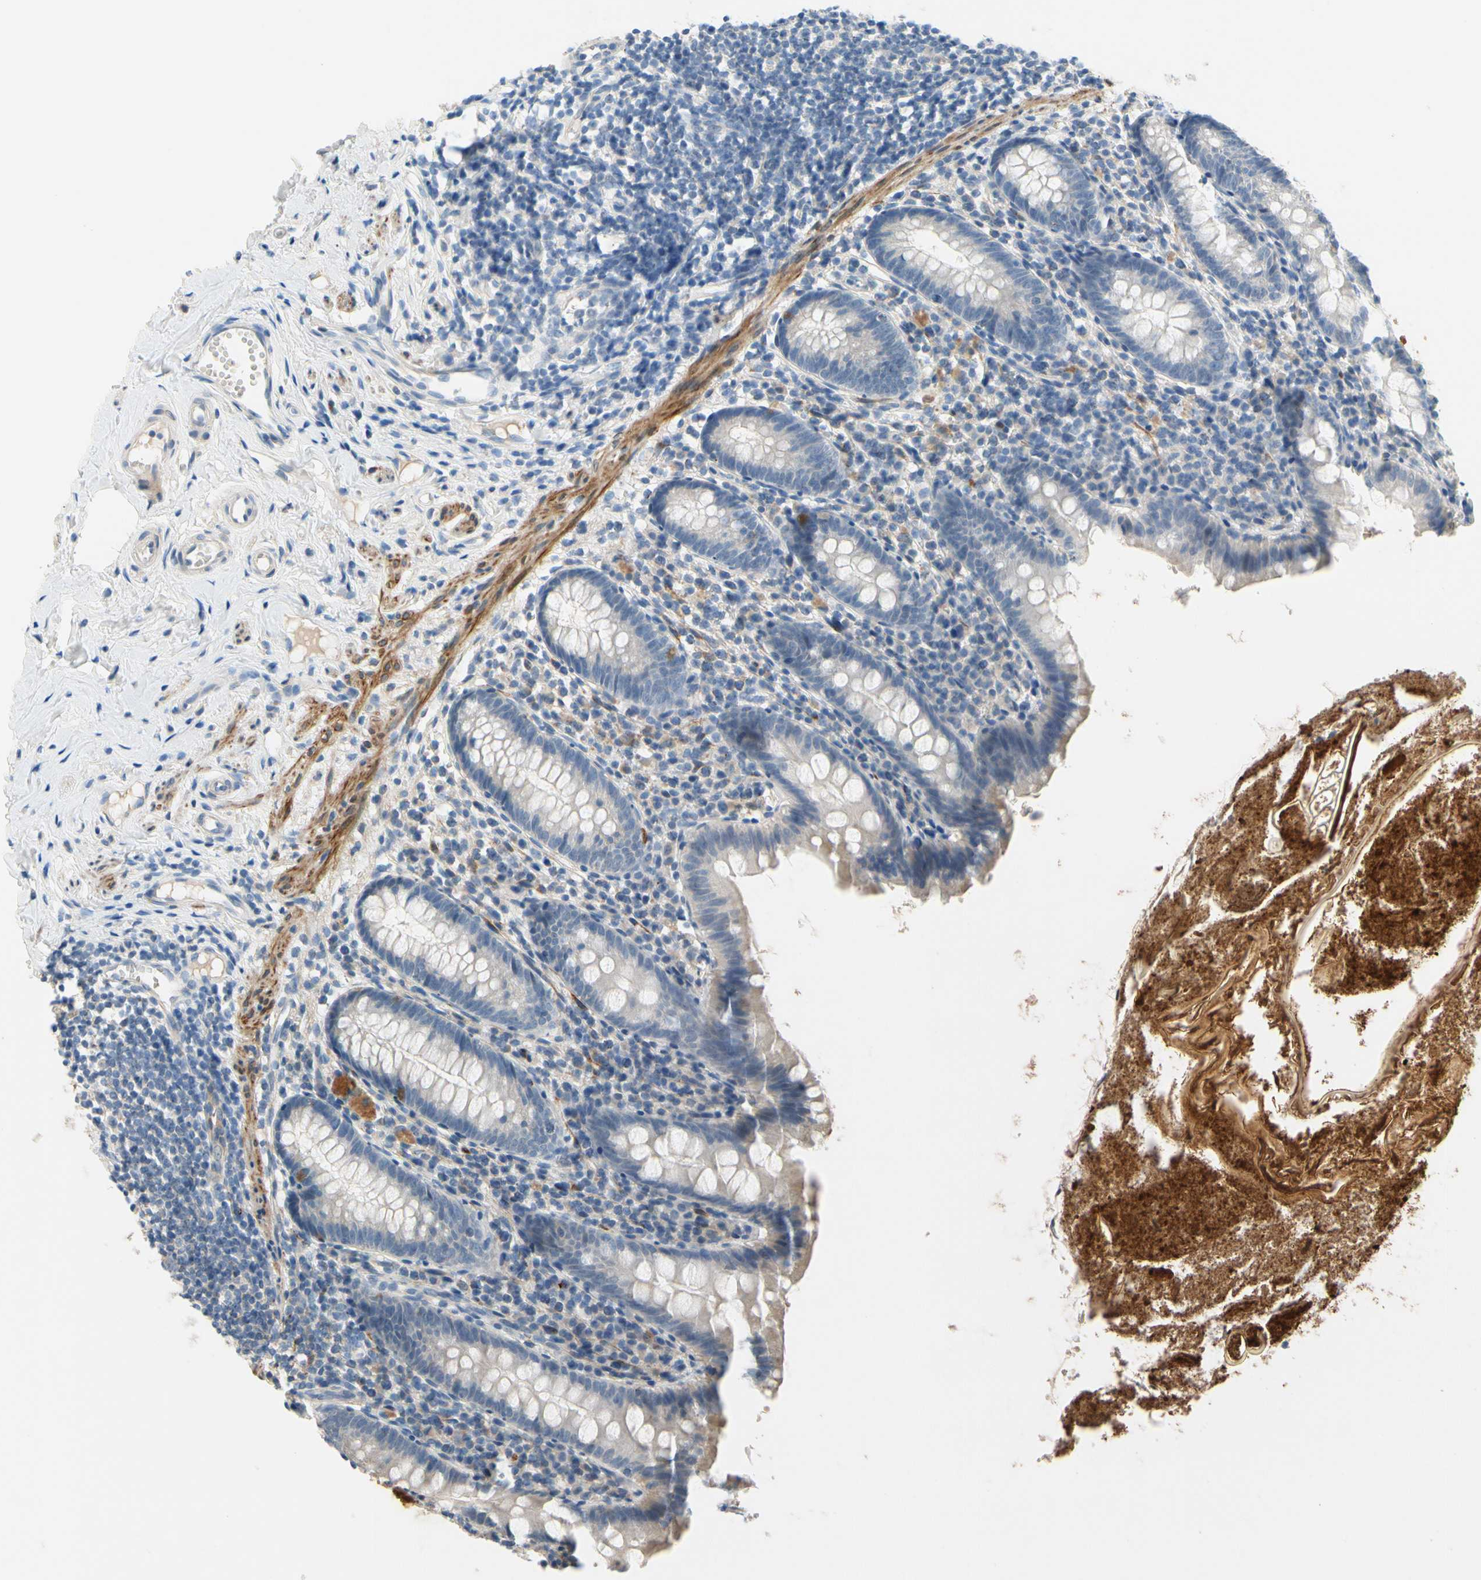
{"staining": {"intensity": "negative", "quantity": "none", "location": "none"}, "tissue": "appendix", "cell_type": "Glandular cells", "image_type": "normal", "snomed": [{"axis": "morphology", "description": "Normal tissue, NOS"}, {"axis": "topography", "description": "Appendix"}], "caption": "Immunohistochemistry (IHC) image of unremarkable appendix stained for a protein (brown), which demonstrates no positivity in glandular cells.", "gene": "SLC27A6", "patient": {"sex": "male", "age": 52}}